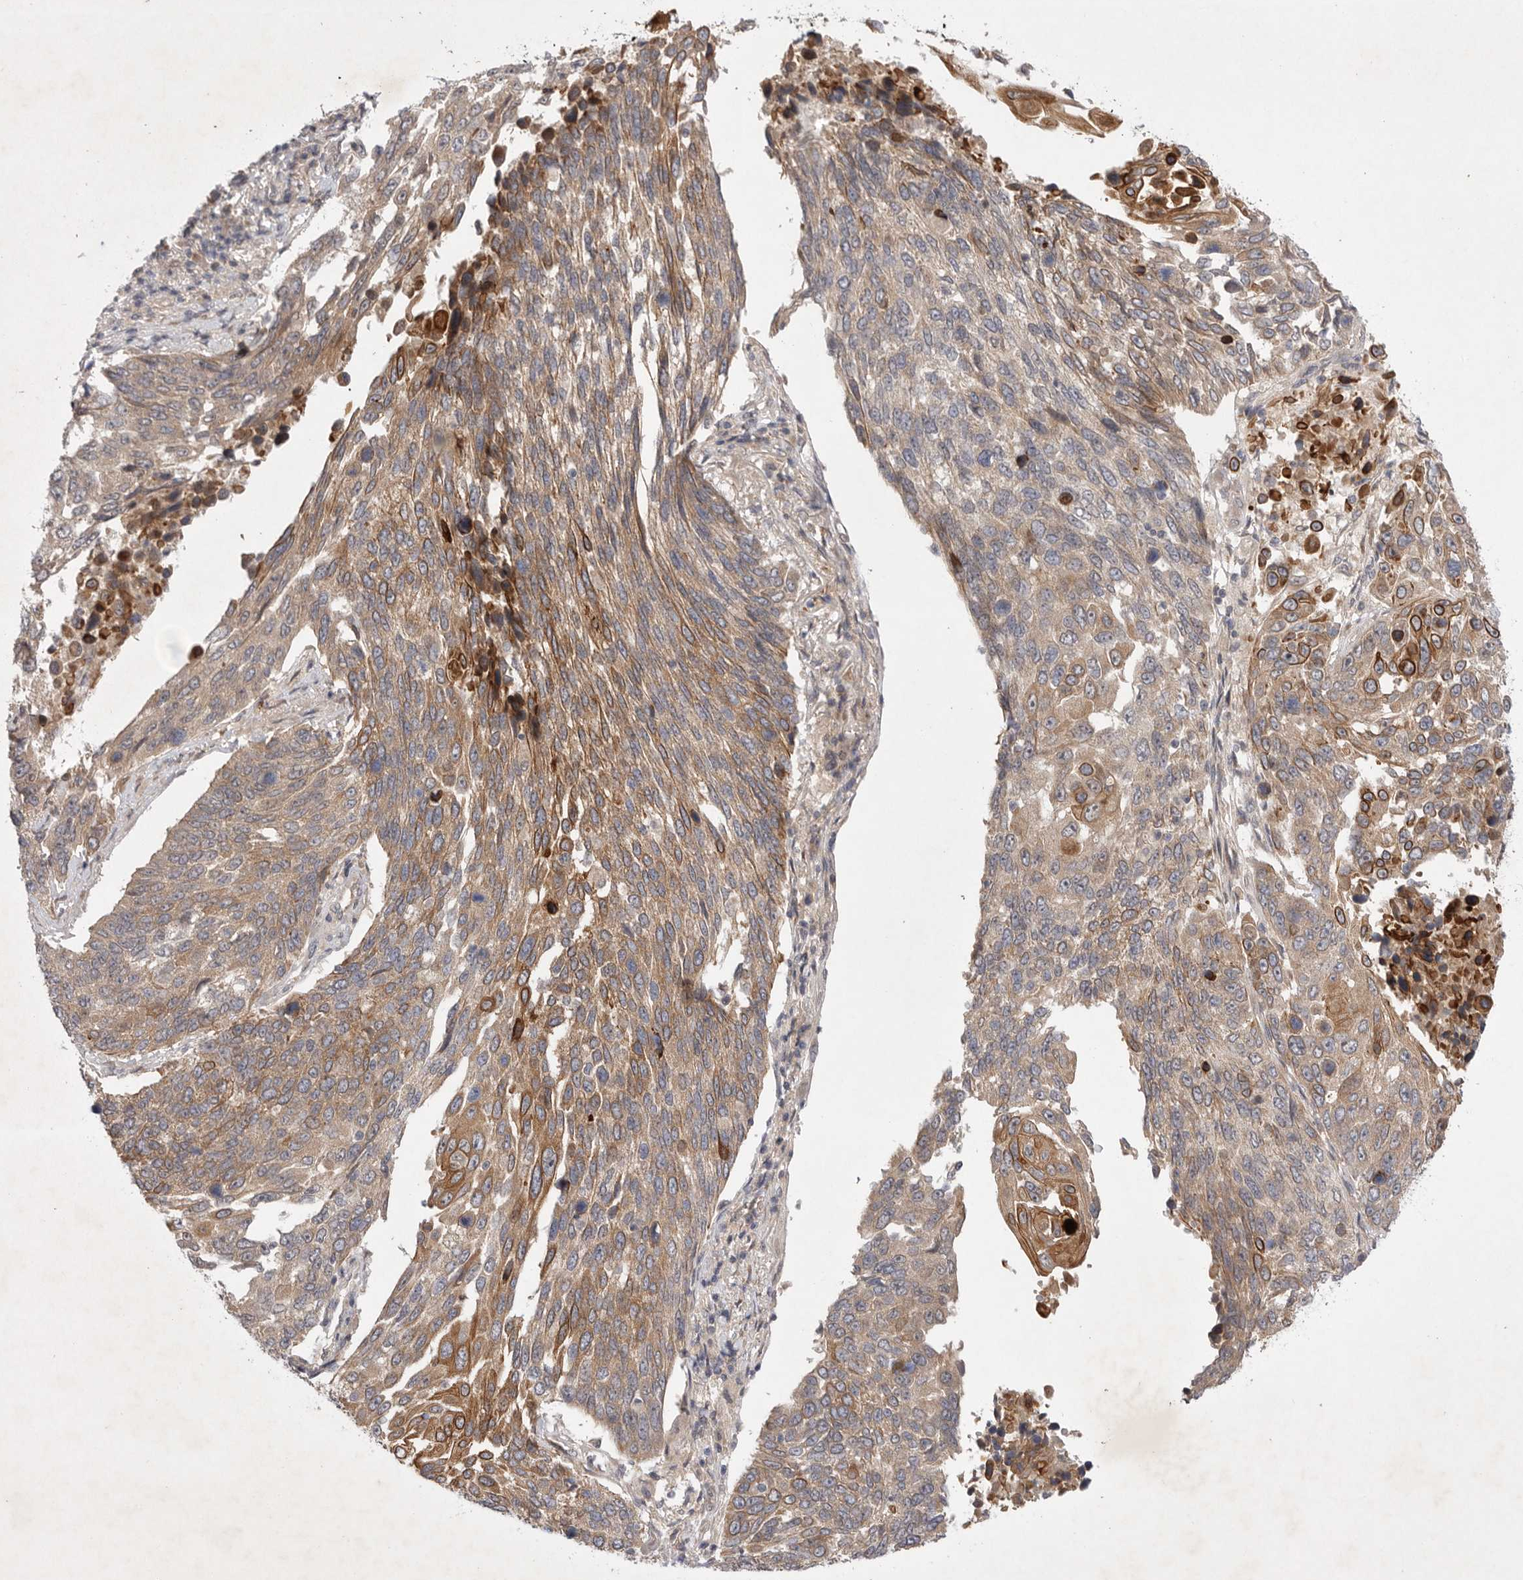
{"staining": {"intensity": "moderate", "quantity": ">75%", "location": "cytoplasmic/membranous"}, "tissue": "lung cancer", "cell_type": "Tumor cells", "image_type": "cancer", "snomed": [{"axis": "morphology", "description": "Squamous cell carcinoma, NOS"}, {"axis": "topography", "description": "Lung"}], "caption": "Immunohistochemistry histopathology image of neoplastic tissue: human squamous cell carcinoma (lung) stained using immunohistochemistry (IHC) reveals medium levels of moderate protein expression localized specifically in the cytoplasmic/membranous of tumor cells, appearing as a cytoplasmic/membranous brown color.", "gene": "PTPDC1", "patient": {"sex": "male", "age": 66}}